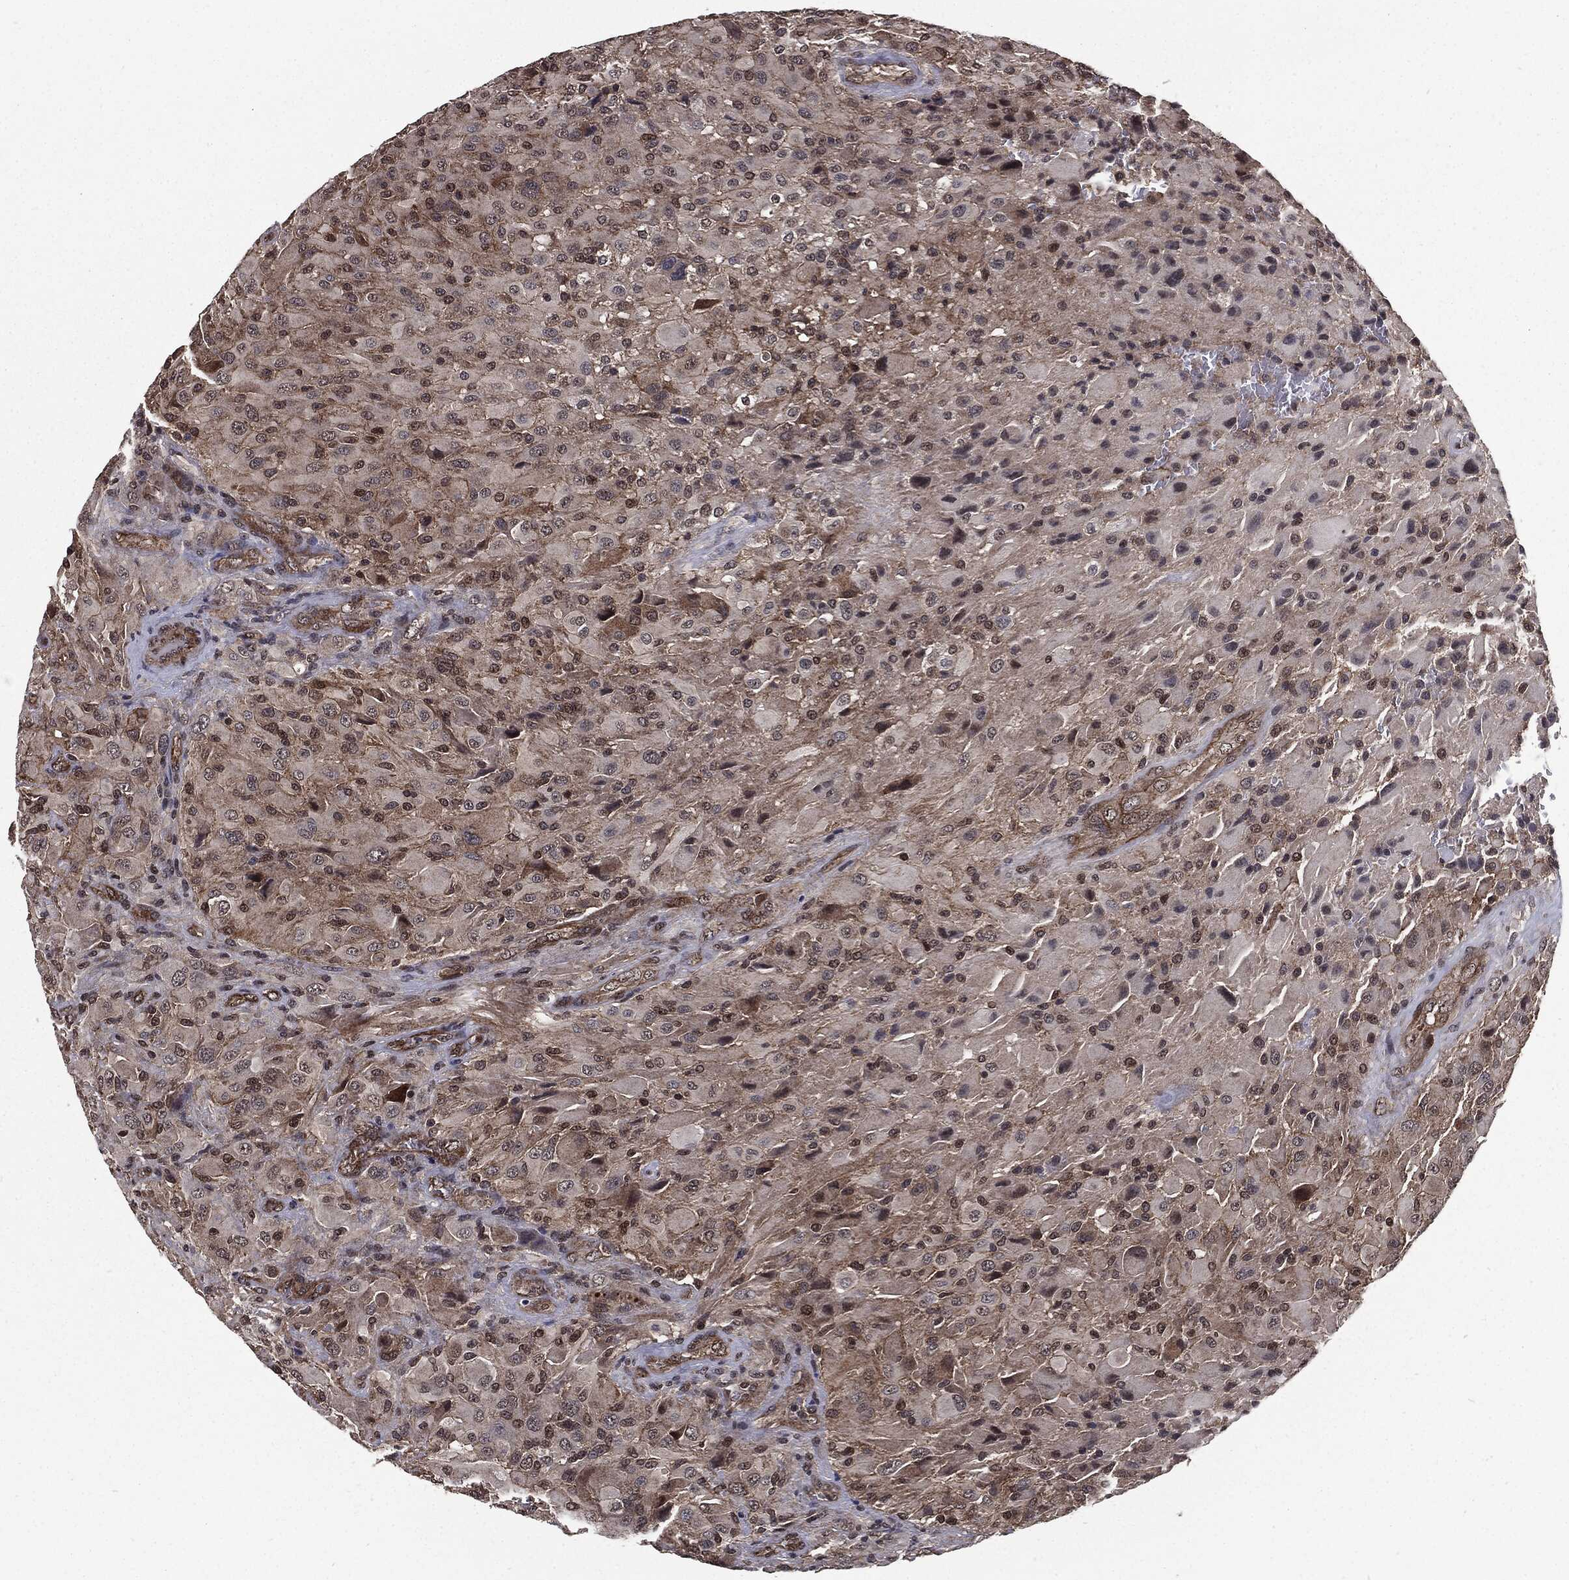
{"staining": {"intensity": "negative", "quantity": "none", "location": "none"}, "tissue": "glioma", "cell_type": "Tumor cells", "image_type": "cancer", "snomed": [{"axis": "morphology", "description": "Glioma, malignant, High grade"}, {"axis": "topography", "description": "Cerebral cortex"}], "caption": "High magnification brightfield microscopy of malignant high-grade glioma stained with DAB (3,3'-diaminobenzidine) (brown) and counterstained with hematoxylin (blue): tumor cells show no significant staining.", "gene": "PTPA", "patient": {"sex": "male", "age": 35}}